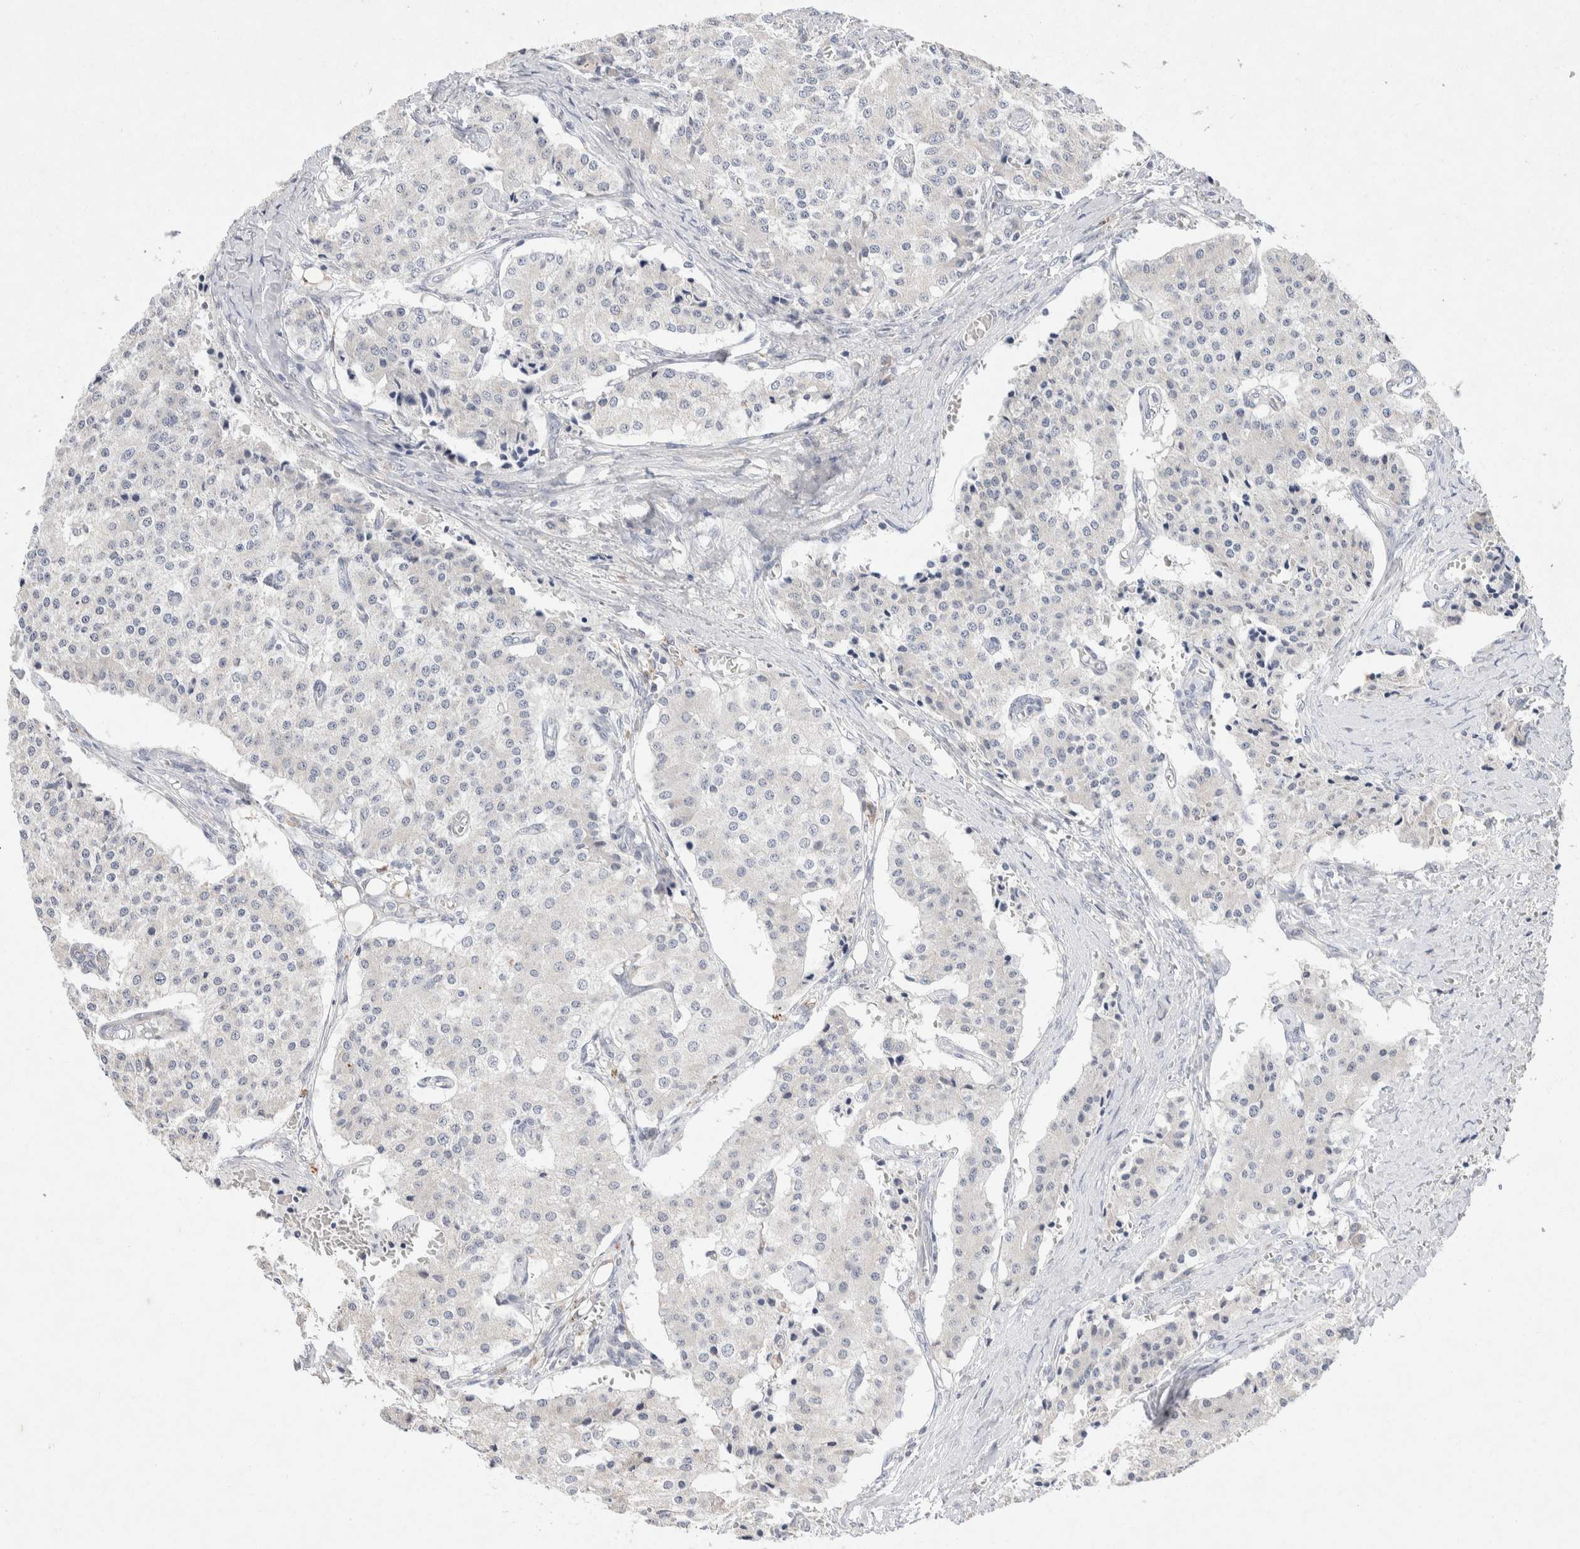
{"staining": {"intensity": "negative", "quantity": "none", "location": "none"}, "tissue": "carcinoid", "cell_type": "Tumor cells", "image_type": "cancer", "snomed": [{"axis": "morphology", "description": "Carcinoid, malignant, NOS"}, {"axis": "topography", "description": "Colon"}], "caption": "This is a histopathology image of immunohistochemistry staining of carcinoid, which shows no staining in tumor cells.", "gene": "CMTM4", "patient": {"sex": "female", "age": 52}}